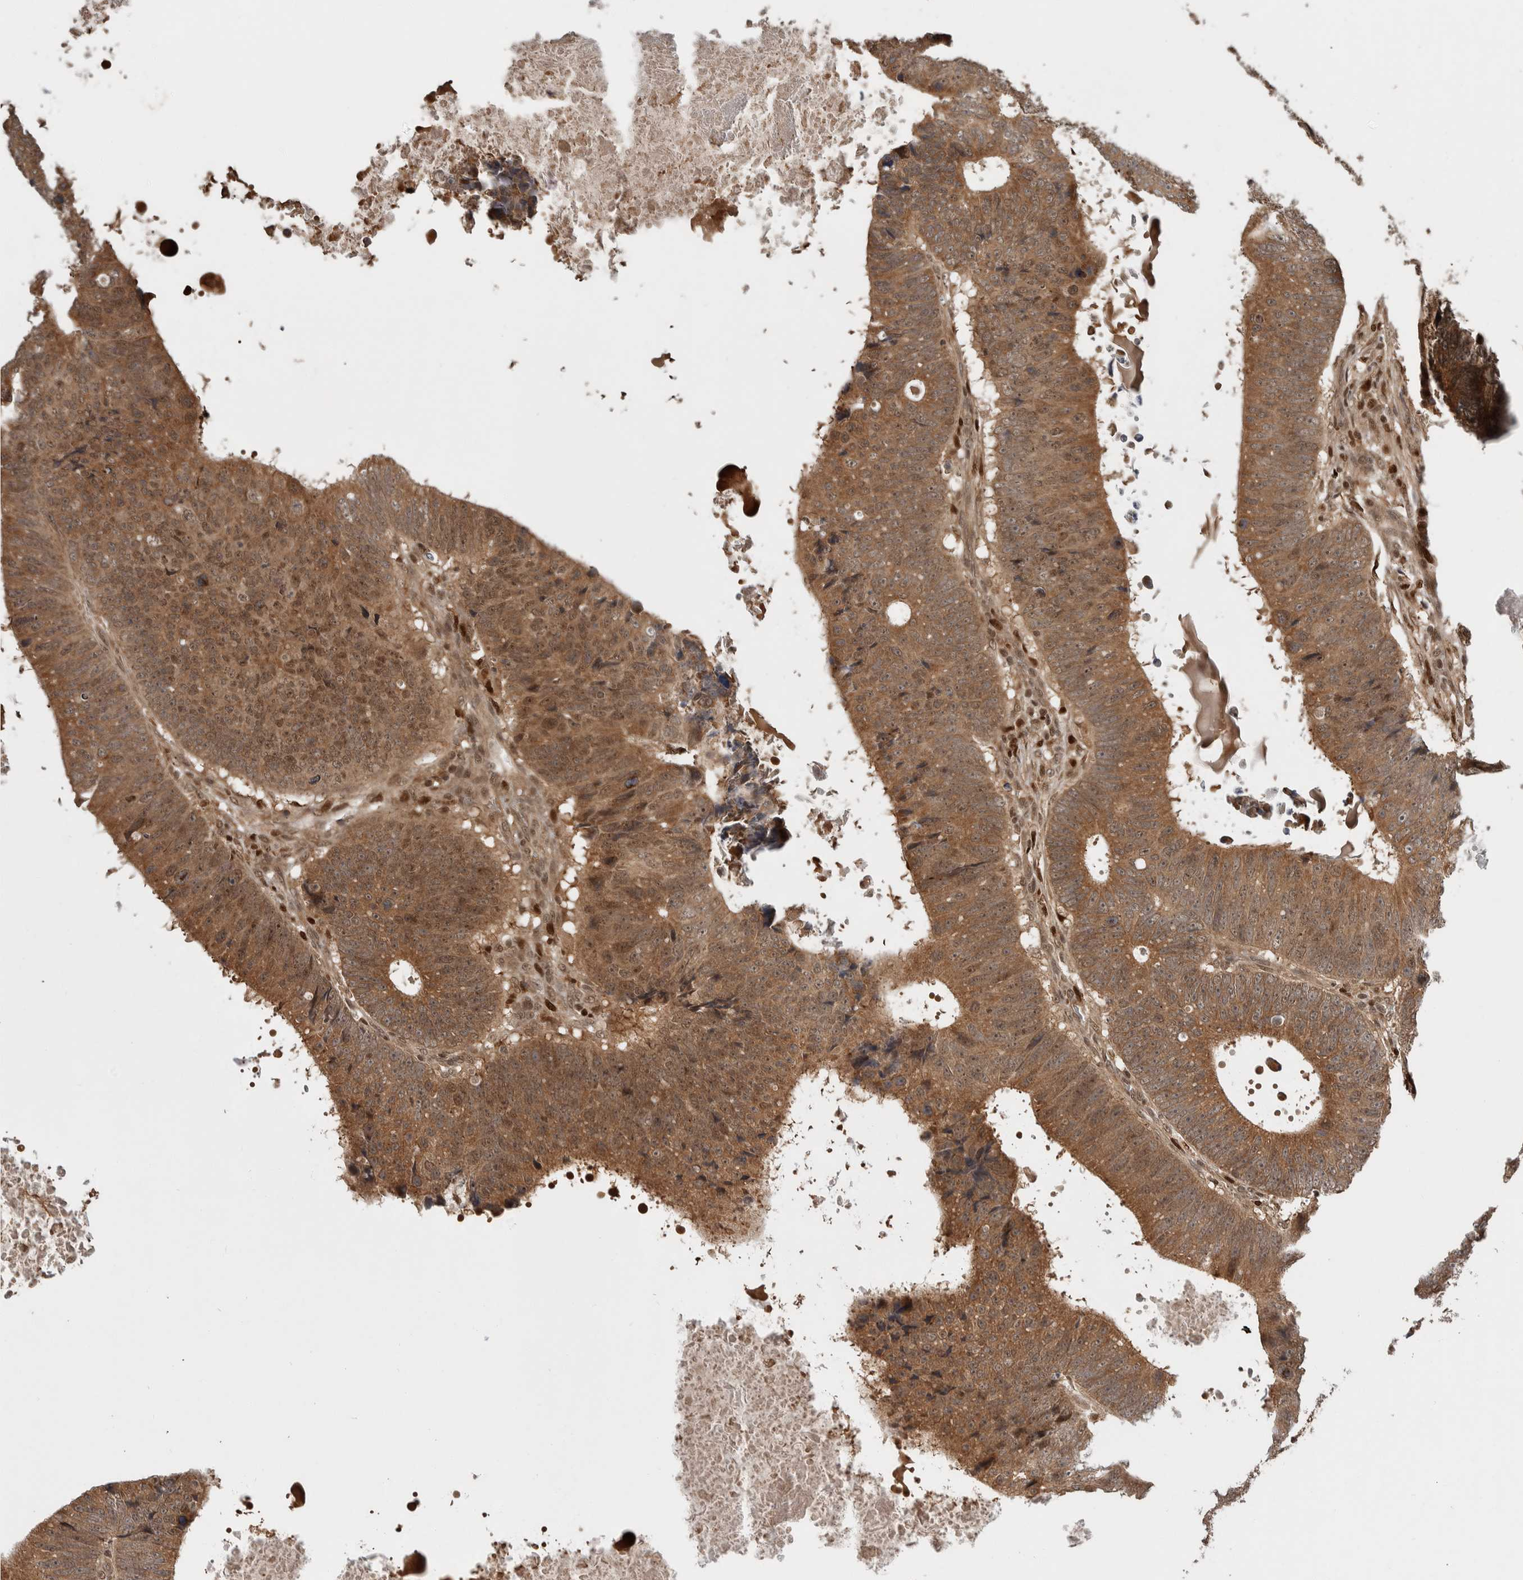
{"staining": {"intensity": "moderate", "quantity": ">75%", "location": "cytoplasmic/membranous,nuclear"}, "tissue": "colorectal cancer", "cell_type": "Tumor cells", "image_type": "cancer", "snomed": [{"axis": "morphology", "description": "Adenocarcinoma, NOS"}, {"axis": "topography", "description": "Colon"}], "caption": "Adenocarcinoma (colorectal) stained with DAB IHC reveals medium levels of moderate cytoplasmic/membranous and nuclear staining in about >75% of tumor cells. (DAB (3,3'-diaminobenzidine) = brown stain, brightfield microscopy at high magnification).", "gene": "RPS6KA4", "patient": {"sex": "male", "age": 56}}